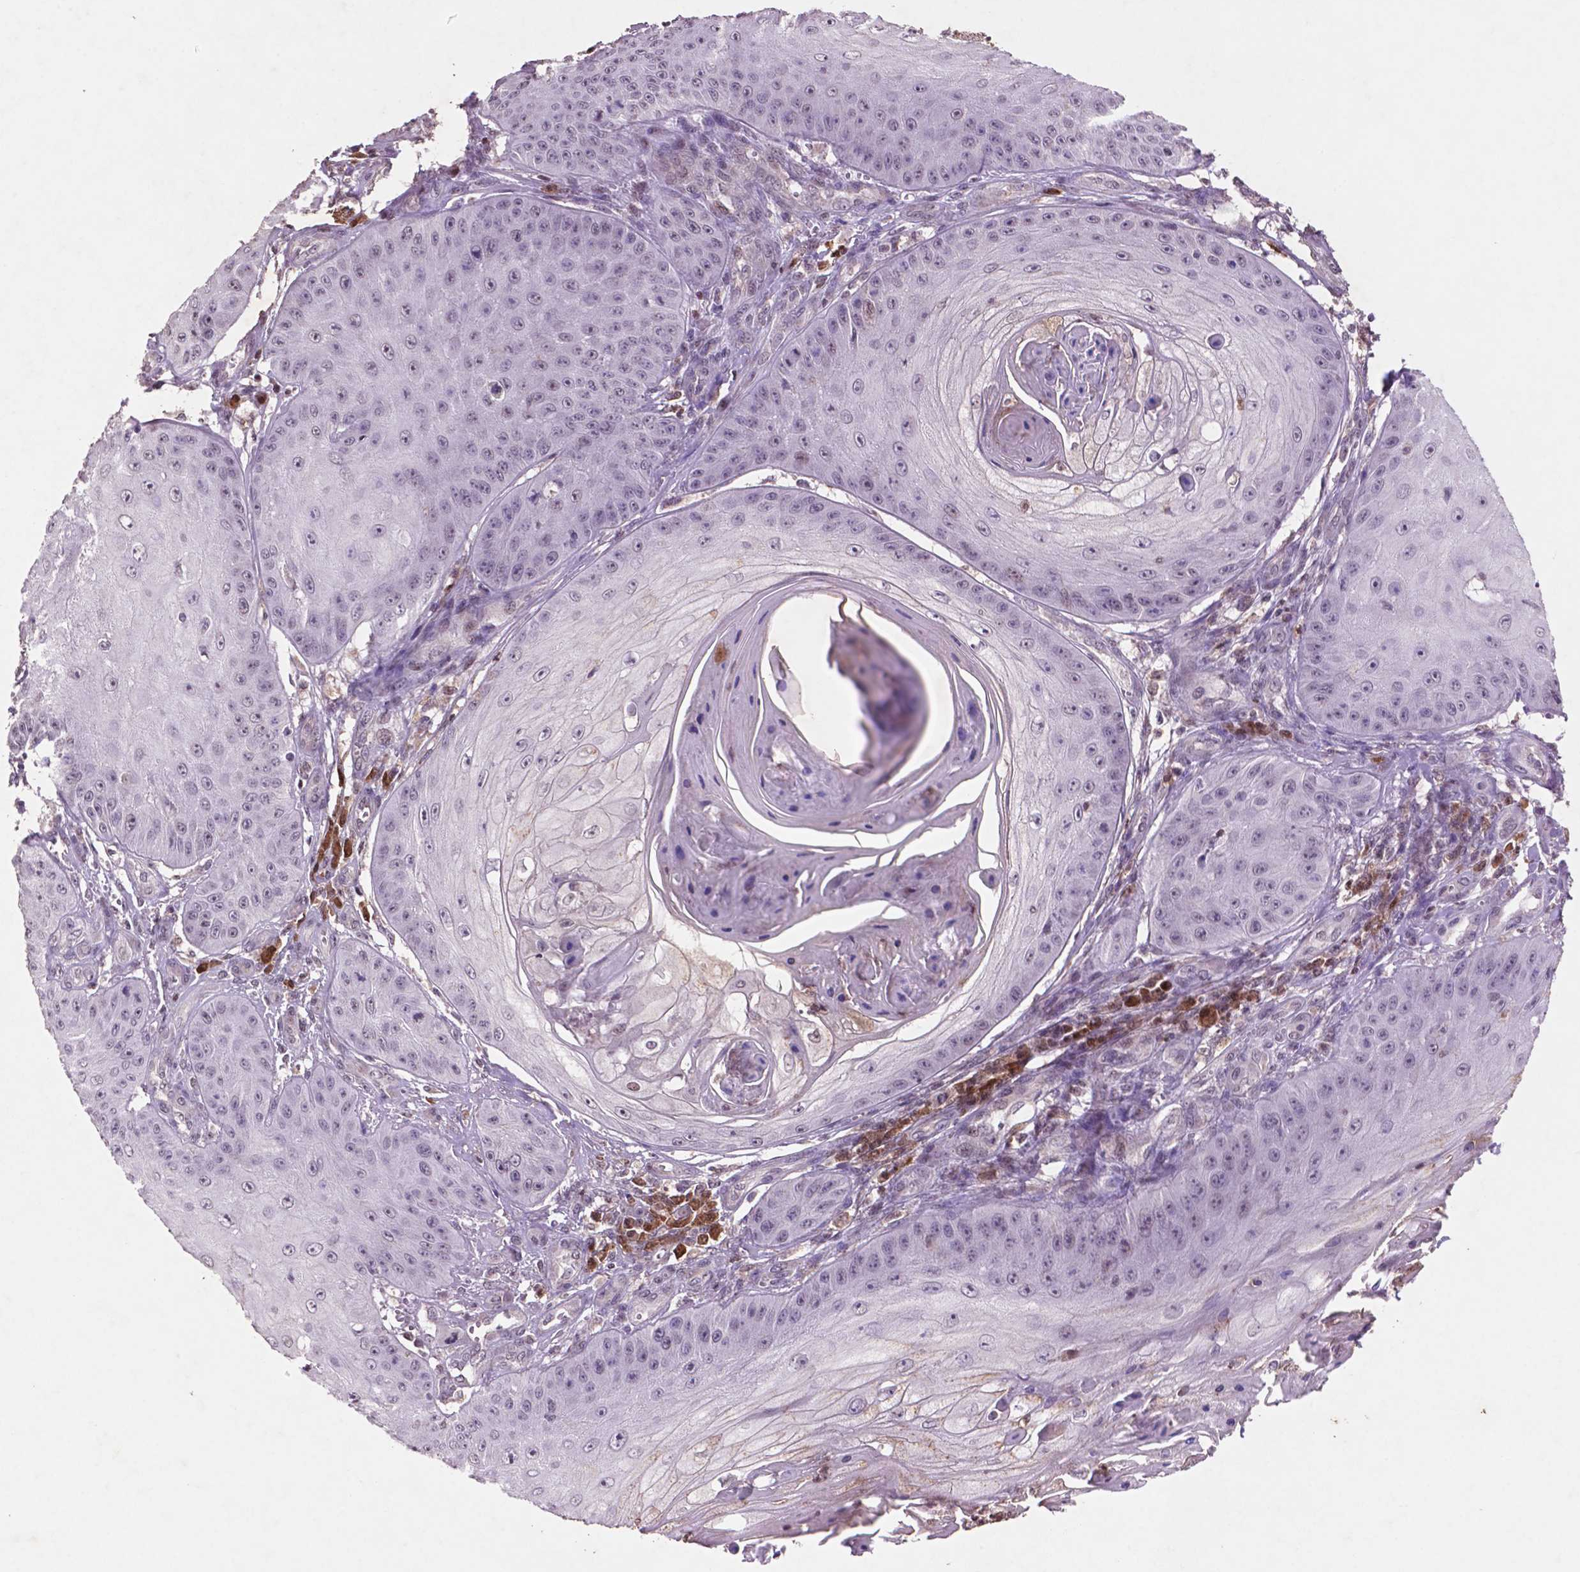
{"staining": {"intensity": "negative", "quantity": "none", "location": "none"}, "tissue": "skin cancer", "cell_type": "Tumor cells", "image_type": "cancer", "snomed": [{"axis": "morphology", "description": "Squamous cell carcinoma, NOS"}, {"axis": "topography", "description": "Skin"}], "caption": "Protein analysis of skin cancer (squamous cell carcinoma) reveals no significant staining in tumor cells.", "gene": "GLRX", "patient": {"sex": "male", "age": 70}}